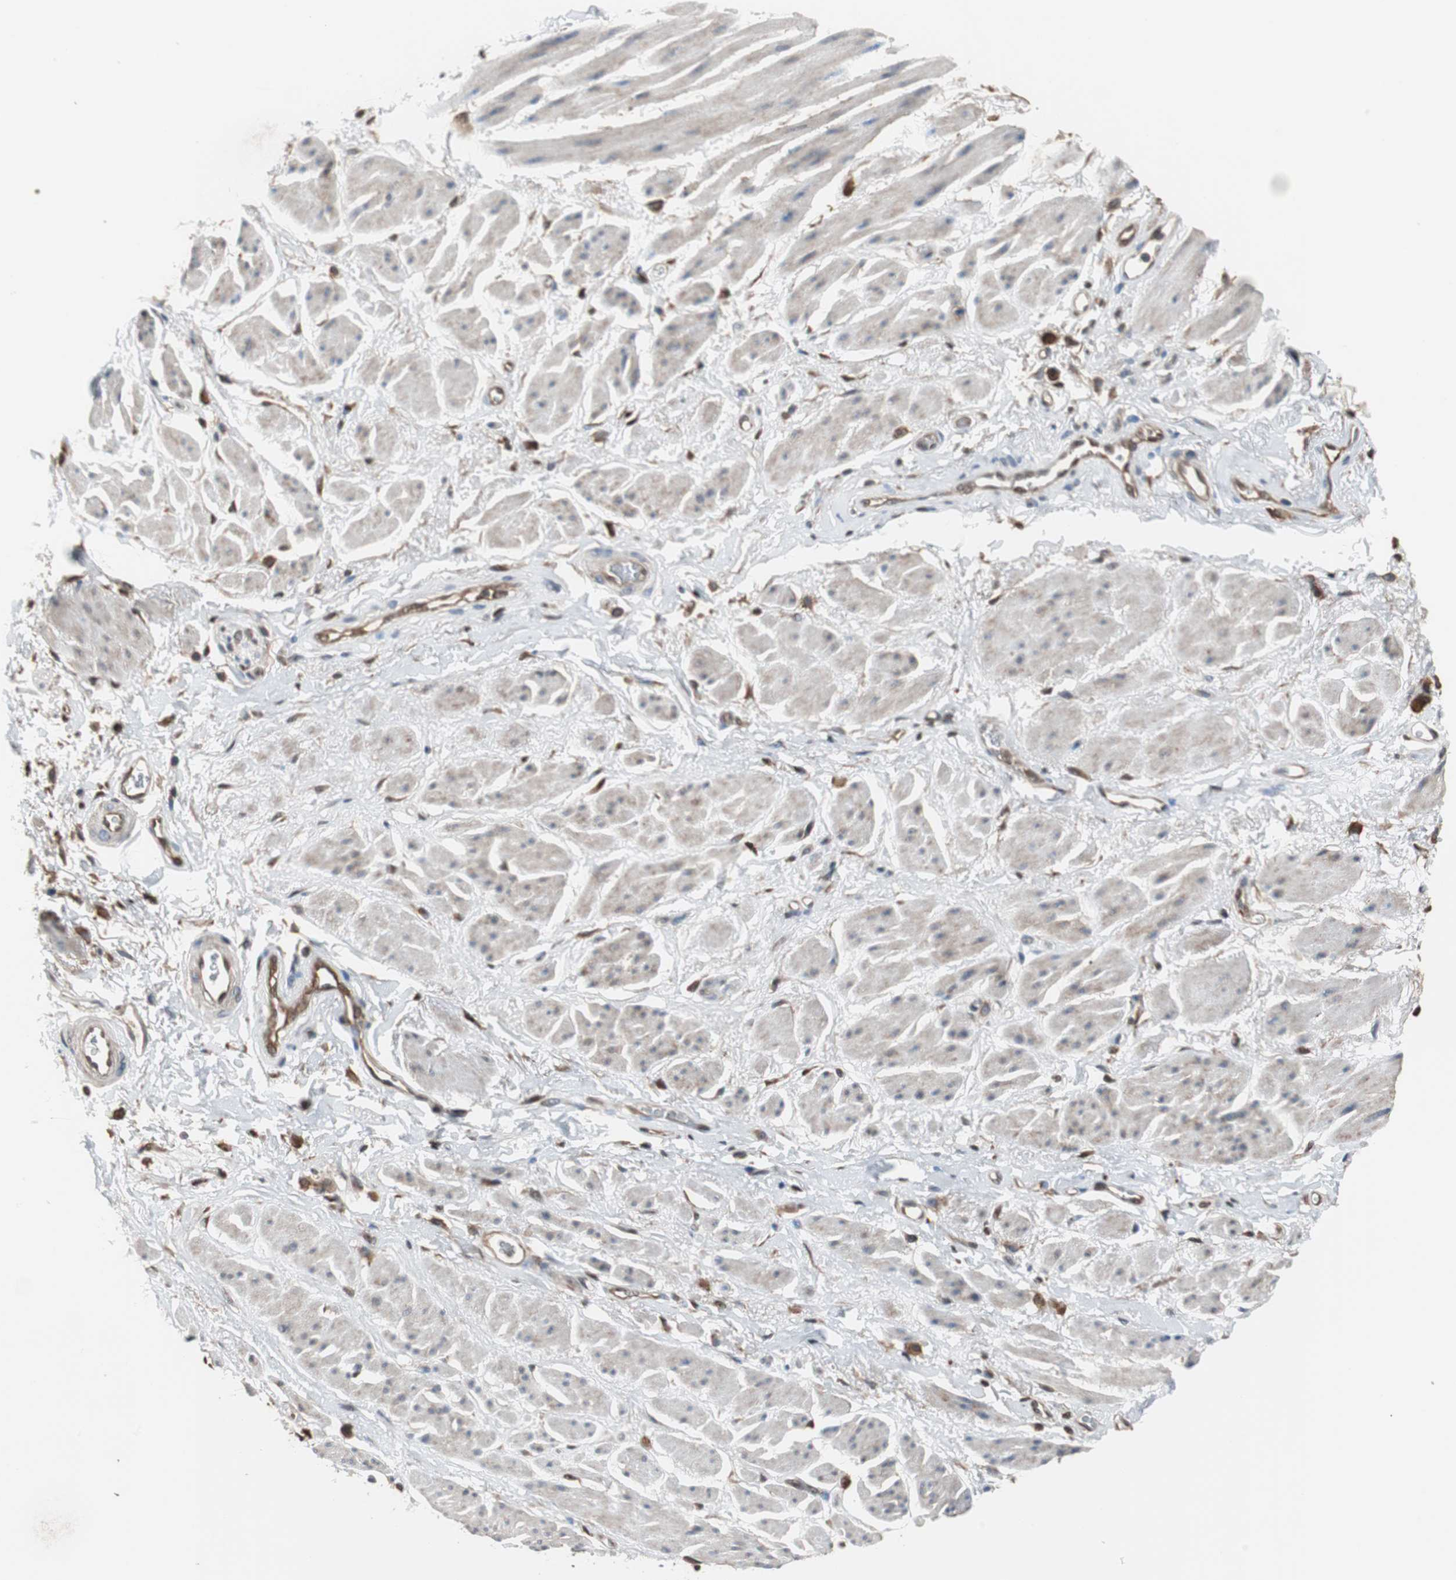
{"staining": {"intensity": "weak", "quantity": "25%-75%", "location": "cytoplasmic/membranous"}, "tissue": "adipose tissue", "cell_type": "Adipocytes", "image_type": "normal", "snomed": [{"axis": "morphology", "description": "Normal tissue, NOS"}, {"axis": "topography", "description": "Soft tissue"}, {"axis": "topography", "description": "Peripheral nerve tissue"}], "caption": "Weak cytoplasmic/membranous expression is appreciated in about 25%-75% of adipocytes in normal adipose tissue.", "gene": "ANXA4", "patient": {"sex": "female", "age": 71}}